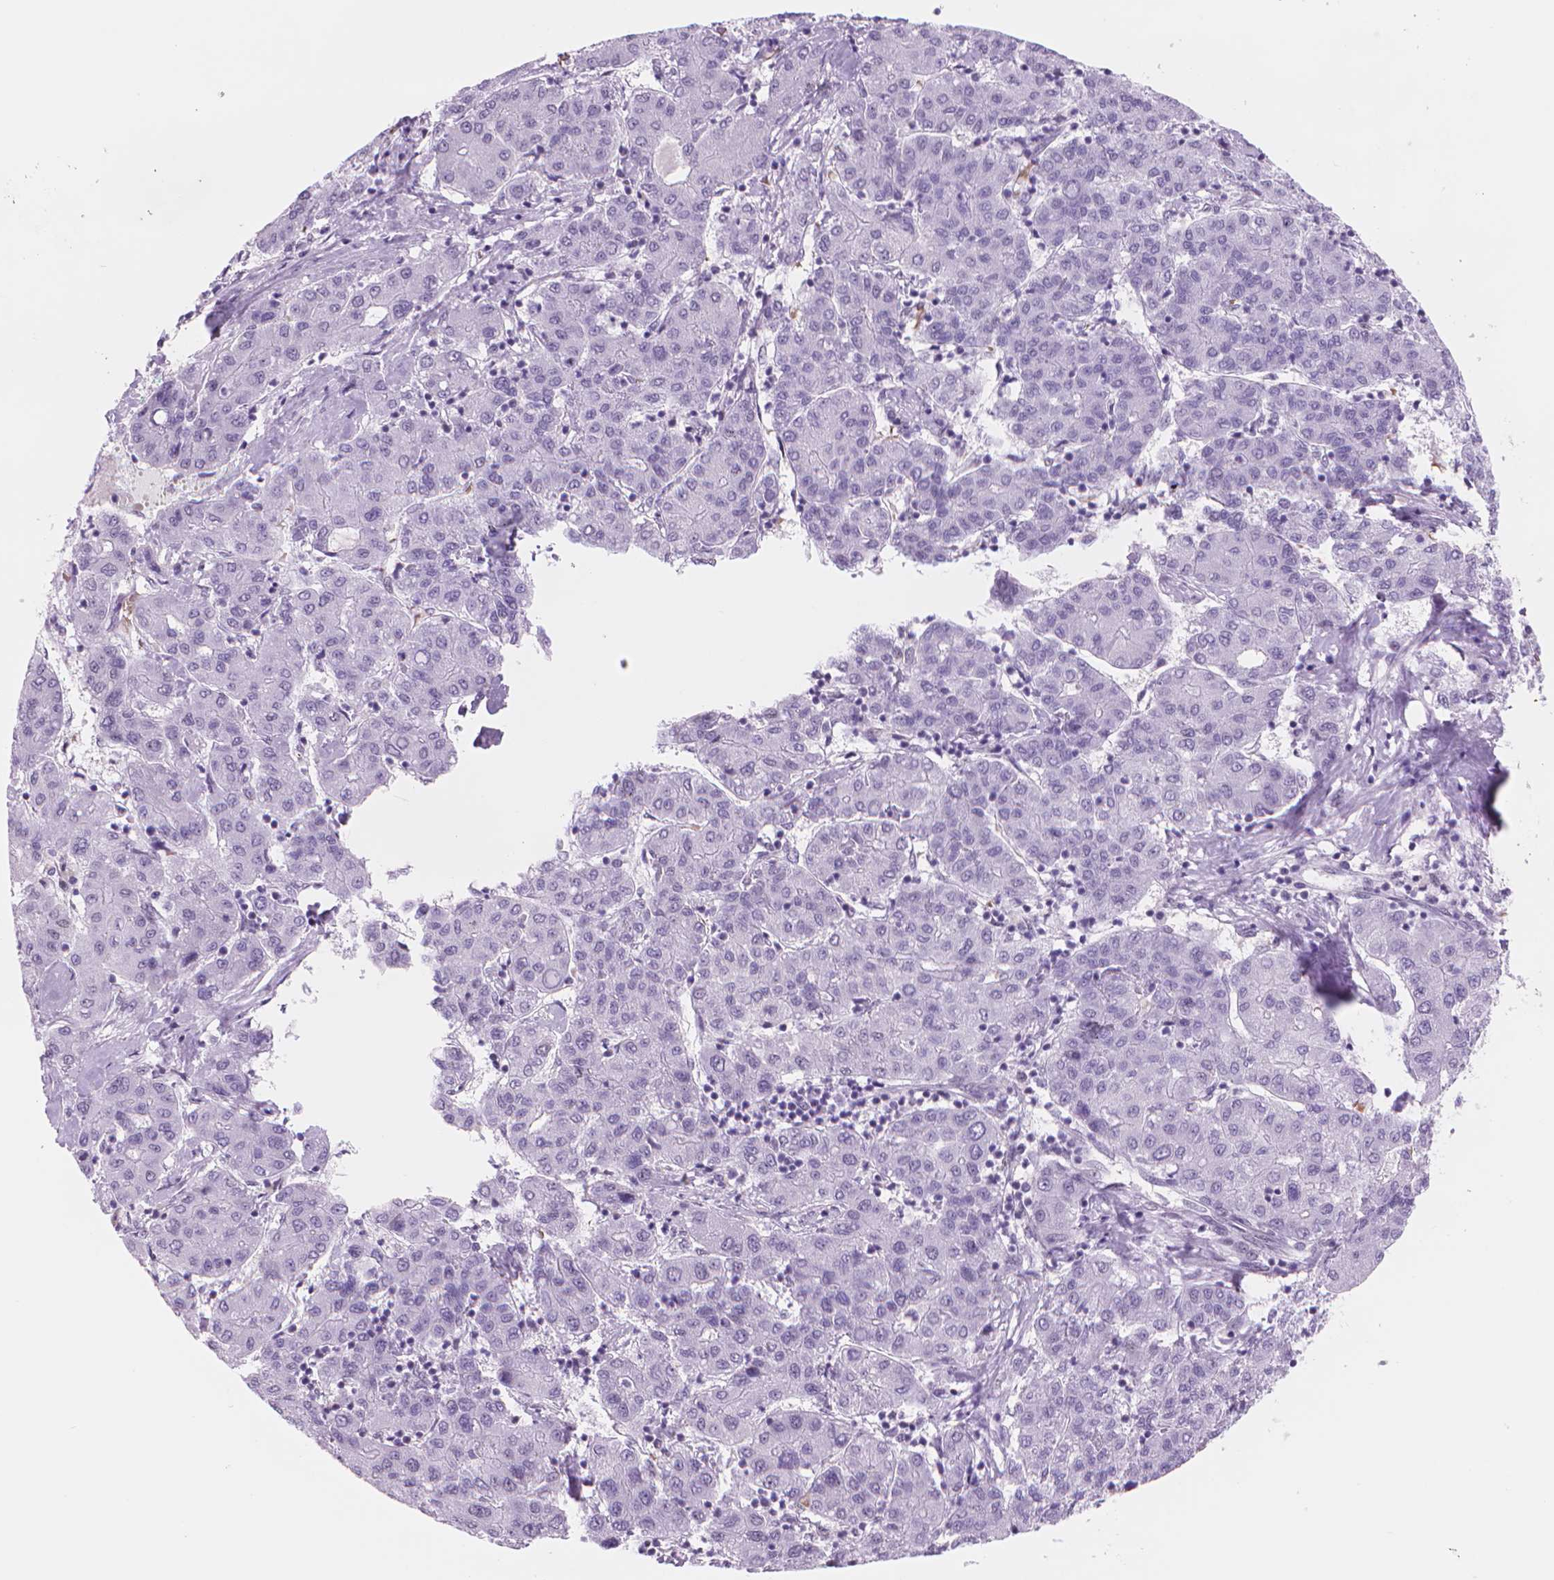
{"staining": {"intensity": "negative", "quantity": "none", "location": "none"}, "tissue": "liver cancer", "cell_type": "Tumor cells", "image_type": "cancer", "snomed": [{"axis": "morphology", "description": "Carcinoma, Hepatocellular, NOS"}, {"axis": "topography", "description": "Liver"}], "caption": "Human liver hepatocellular carcinoma stained for a protein using IHC shows no staining in tumor cells.", "gene": "POLR3D", "patient": {"sex": "male", "age": 65}}